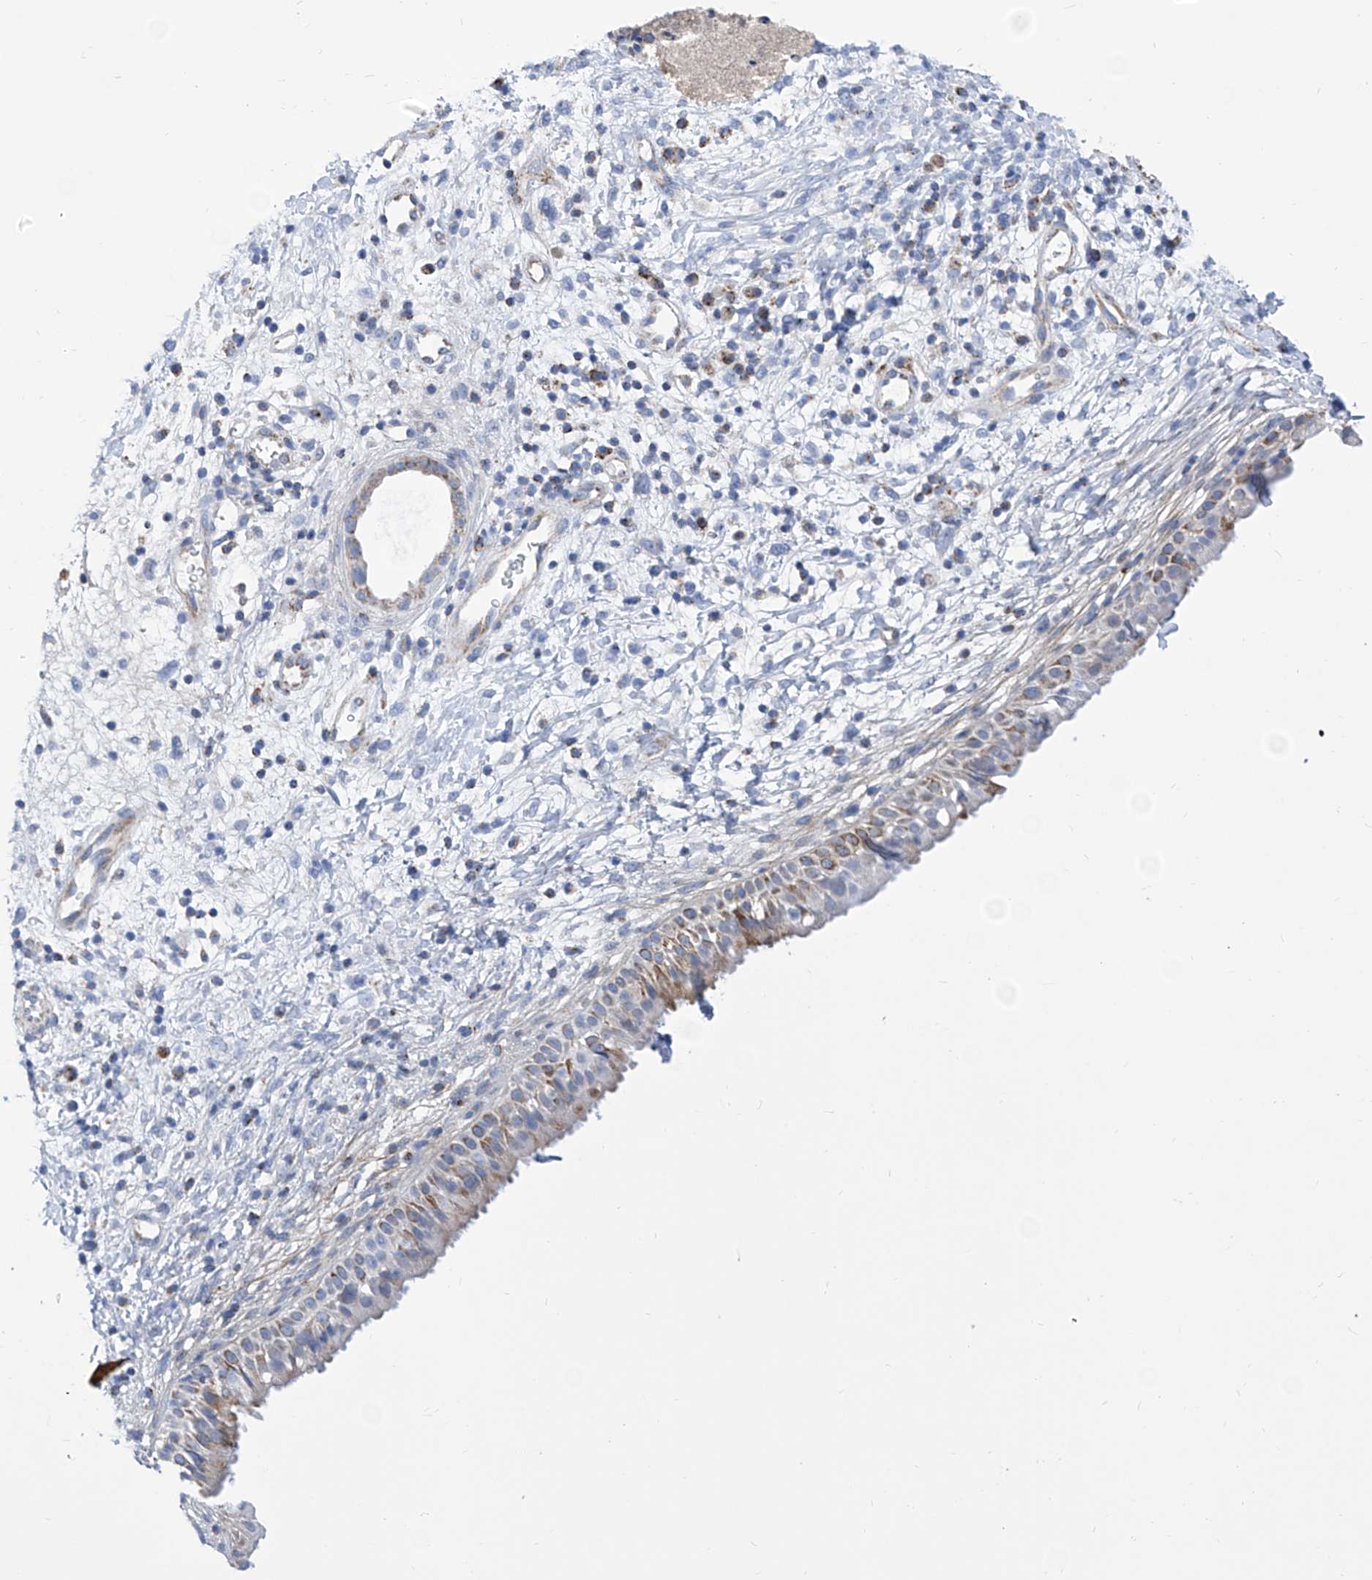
{"staining": {"intensity": "moderate", "quantity": "25%-75%", "location": "cytoplasmic/membranous"}, "tissue": "nasopharynx", "cell_type": "Respiratory epithelial cells", "image_type": "normal", "snomed": [{"axis": "morphology", "description": "Normal tissue, NOS"}, {"axis": "topography", "description": "Nasopharynx"}], "caption": "A medium amount of moderate cytoplasmic/membranous staining is appreciated in approximately 25%-75% of respiratory epithelial cells in unremarkable nasopharynx.", "gene": "SRBD1", "patient": {"sex": "male", "age": 22}}